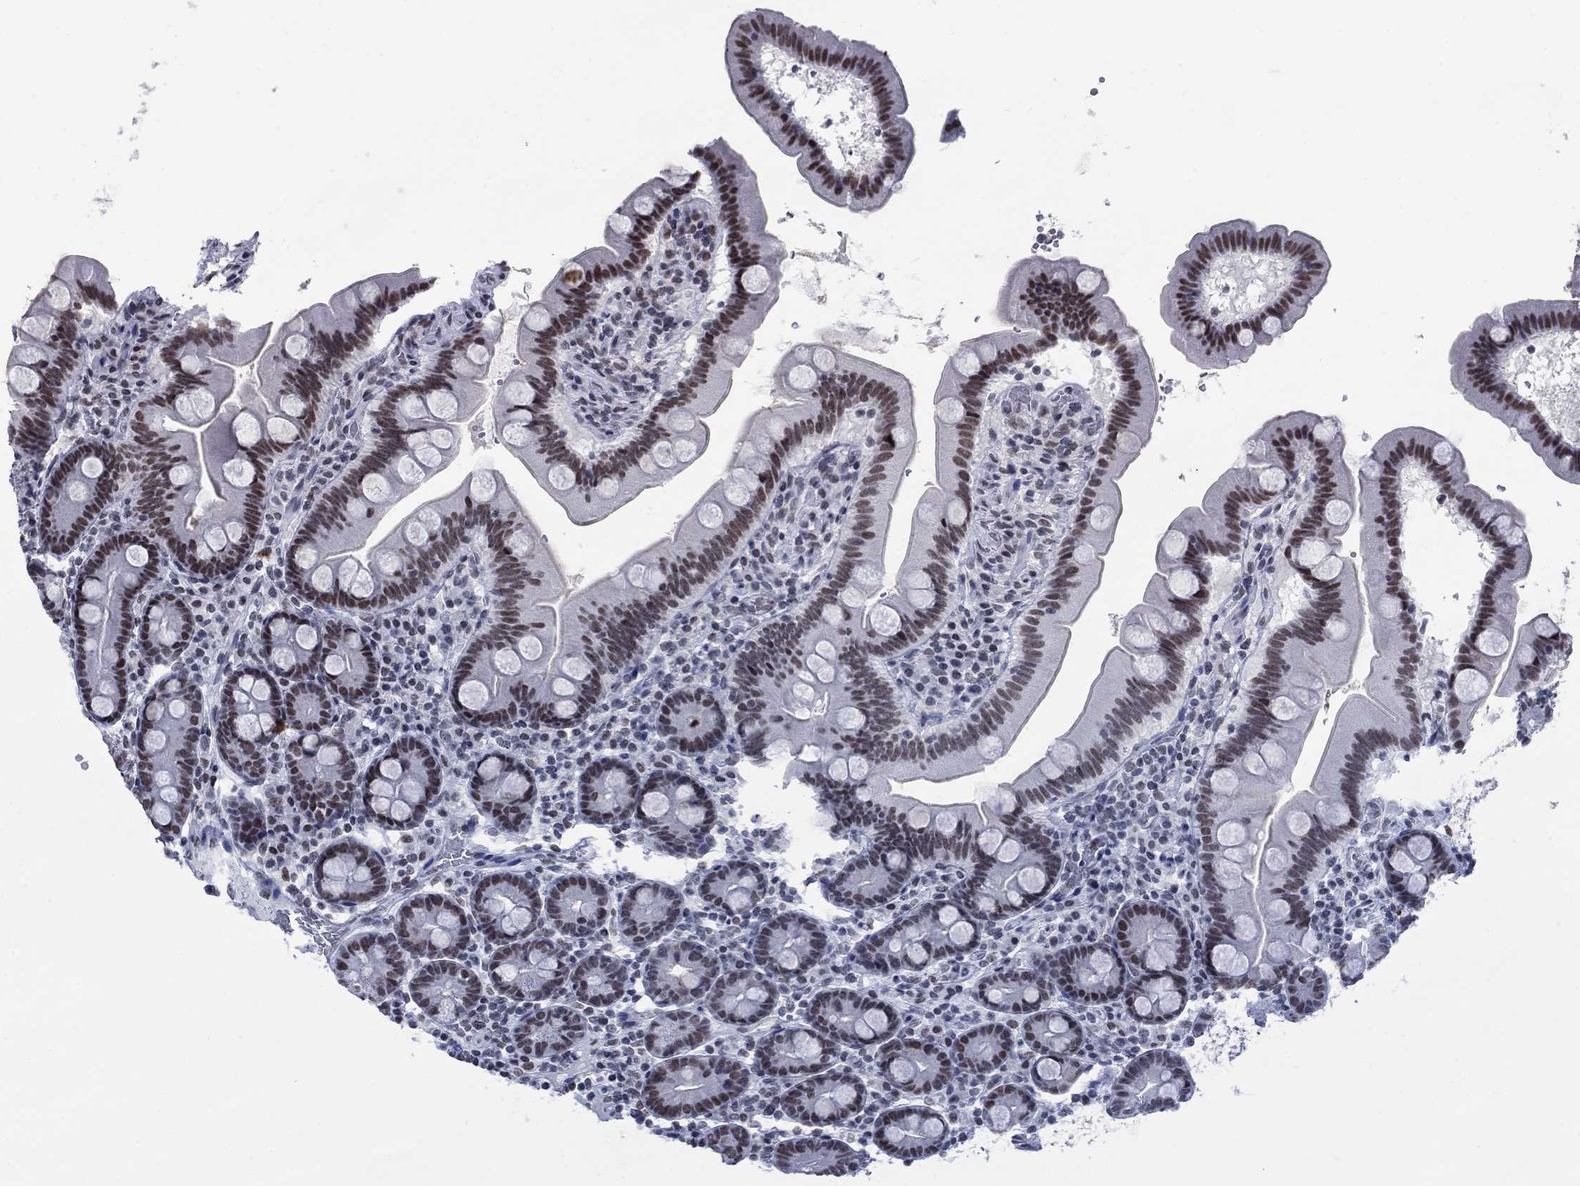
{"staining": {"intensity": "moderate", "quantity": ">75%", "location": "nuclear"}, "tissue": "duodenum", "cell_type": "Glandular cells", "image_type": "normal", "snomed": [{"axis": "morphology", "description": "Normal tissue, NOS"}, {"axis": "topography", "description": "Duodenum"}], "caption": "An image showing moderate nuclear expression in approximately >75% of glandular cells in normal duodenum, as visualized by brown immunohistochemical staining.", "gene": "NPAS3", "patient": {"sex": "male", "age": 59}}